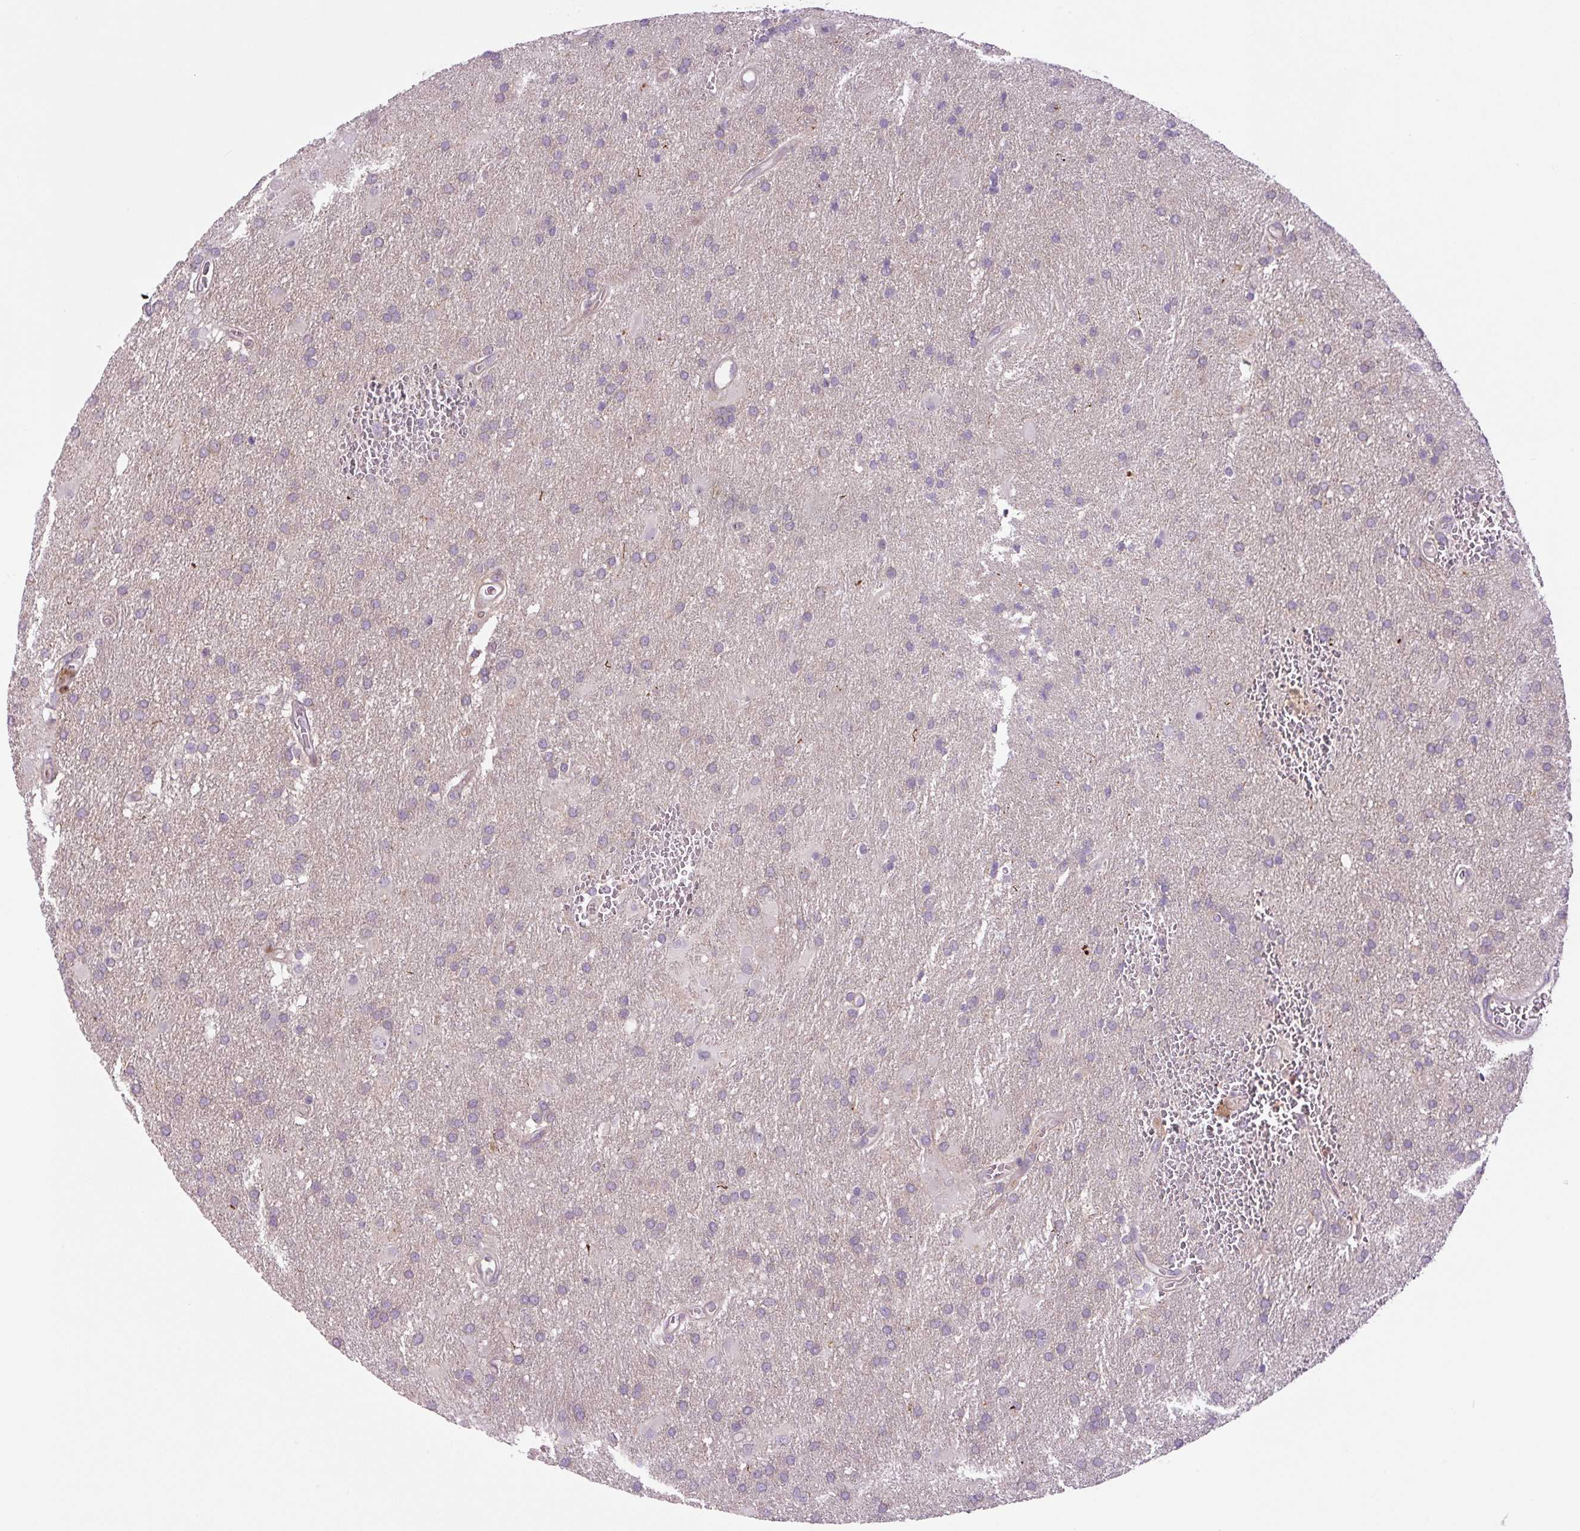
{"staining": {"intensity": "negative", "quantity": "none", "location": "none"}, "tissue": "glioma", "cell_type": "Tumor cells", "image_type": "cancer", "snomed": [{"axis": "morphology", "description": "Glioma, malignant, Low grade"}, {"axis": "topography", "description": "Brain"}], "caption": "DAB (3,3'-diaminobenzidine) immunohistochemical staining of glioma displays no significant expression in tumor cells.", "gene": "KIFC1", "patient": {"sex": "male", "age": 66}}